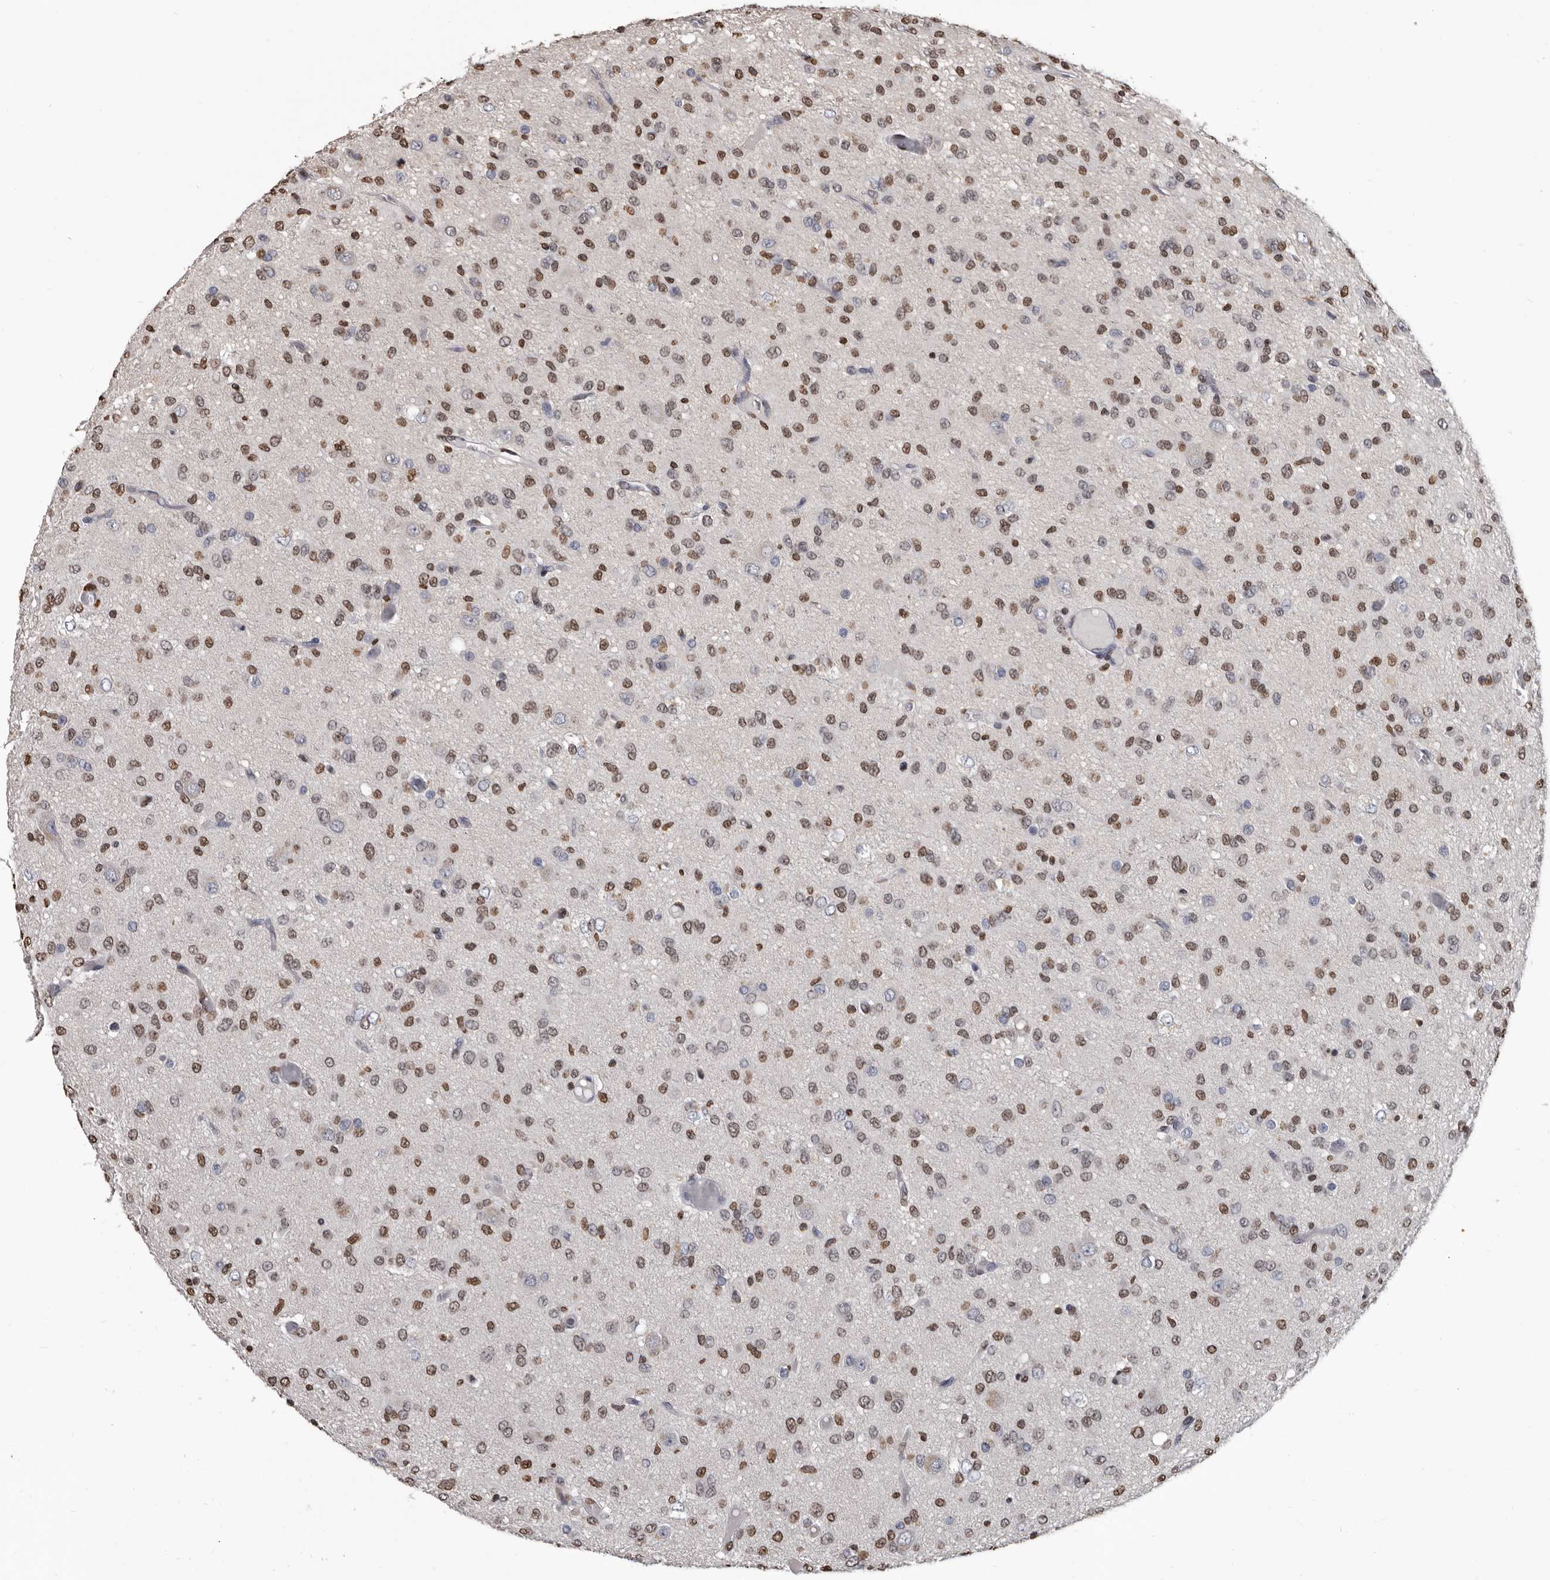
{"staining": {"intensity": "strong", "quantity": ">75%", "location": "nuclear"}, "tissue": "glioma", "cell_type": "Tumor cells", "image_type": "cancer", "snomed": [{"axis": "morphology", "description": "Glioma, malignant, High grade"}, {"axis": "topography", "description": "Brain"}], "caption": "Protein expression analysis of glioma demonstrates strong nuclear positivity in about >75% of tumor cells.", "gene": "AHR", "patient": {"sex": "female", "age": 59}}